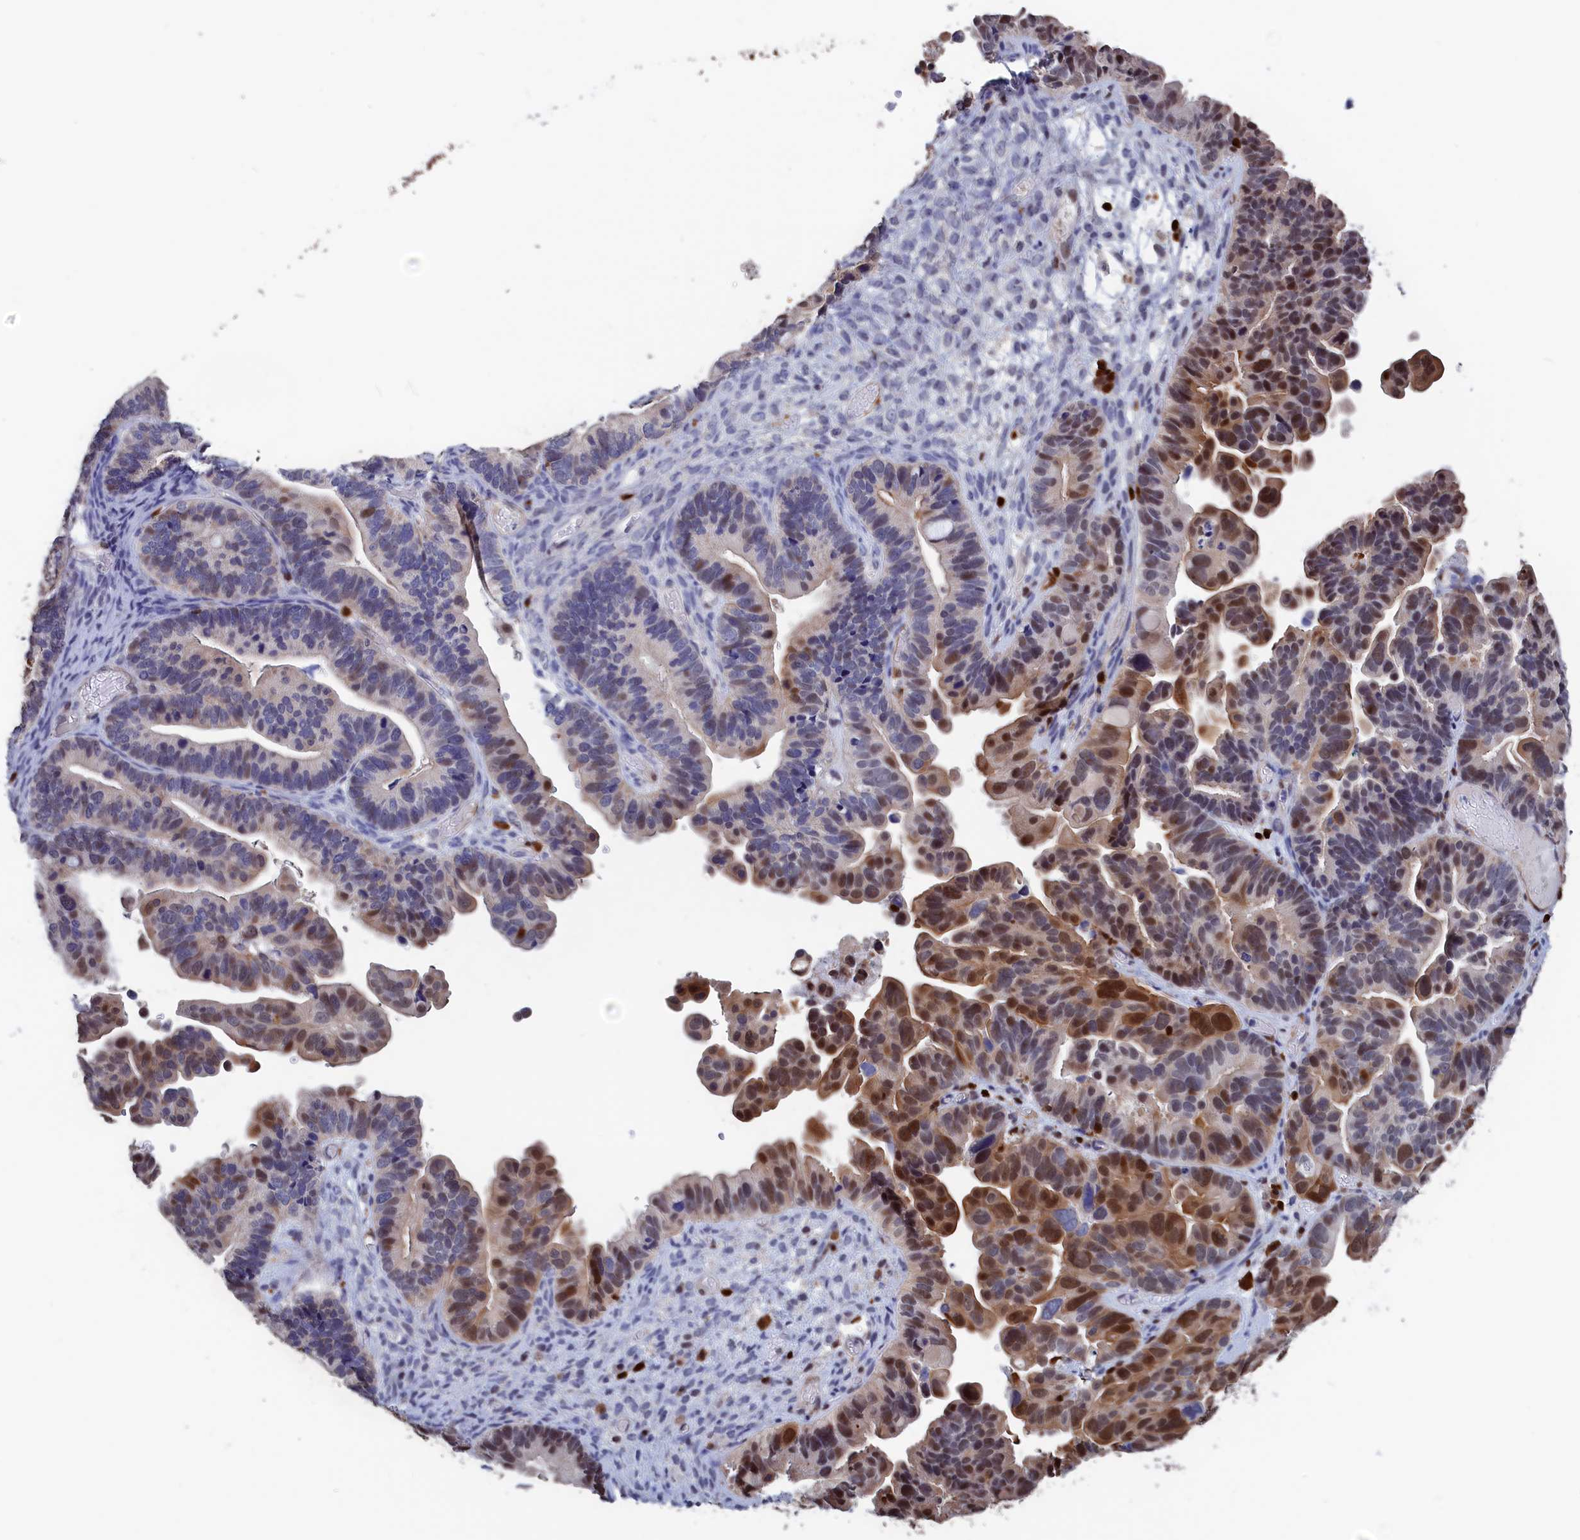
{"staining": {"intensity": "moderate", "quantity": "25%-75%", "location": "nuclear"}, "tissue": "ovarian cancer", "cell_type": "Tumor cells", "image_type": "cancer", "snomed": [{"axis": "morphology", "description": "Cystadenocarcinoma, serous, NOS"}, {"axis": "topography", "description": "Ovary"}], "caption": "Serous cystadenocarcinoma (ovarian) was stained to show a protein in brown. There is medium levels of moderate nuclear staining in approximately 25%-75% of tumor cells. (Brightfield microscopy of DAB IHC at high magnification).", "gene": "CRIP1", "patient": {"sex": "female", "age": 56}}